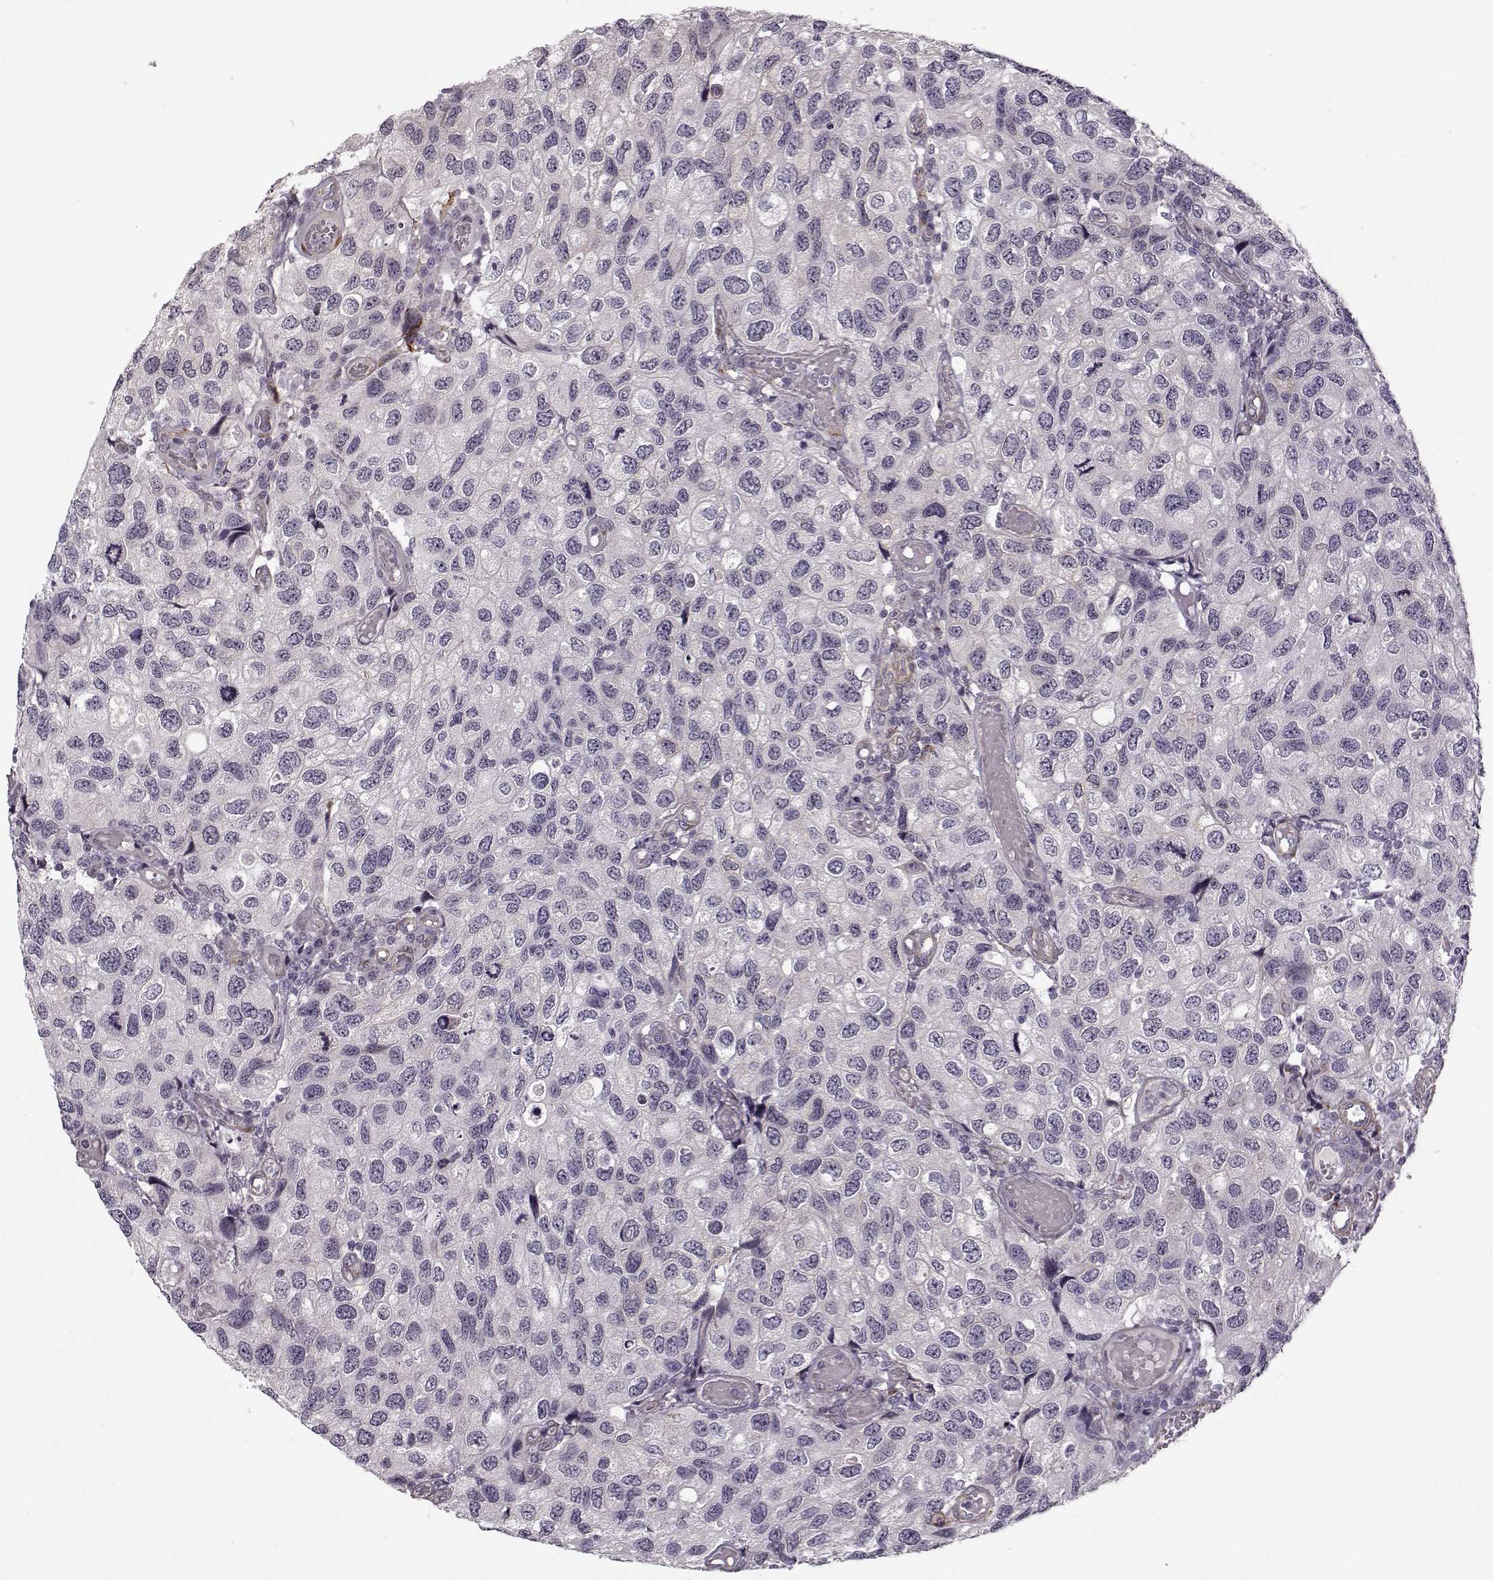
{"staining": {"intensity": "negative", "quantity": "none", "location": "none"}, "tissue": "urothelial cancer", "cell_type": "Tumor cells", "image_type": "cancer", "snomed": [{"axis": "morphology", "description": "Urothelial carcinoma, High grade"}, {"axis": "topography", "description": "Urinary bladder"}], "caption": "DAB (3,3'-diaminobenzidine) immunohistochemical staining of human urothelial cancer demonstrates no significant staining in tumor cells.", "gene": "LAMB2", "patient": {"sex": "male", "age": 79}}